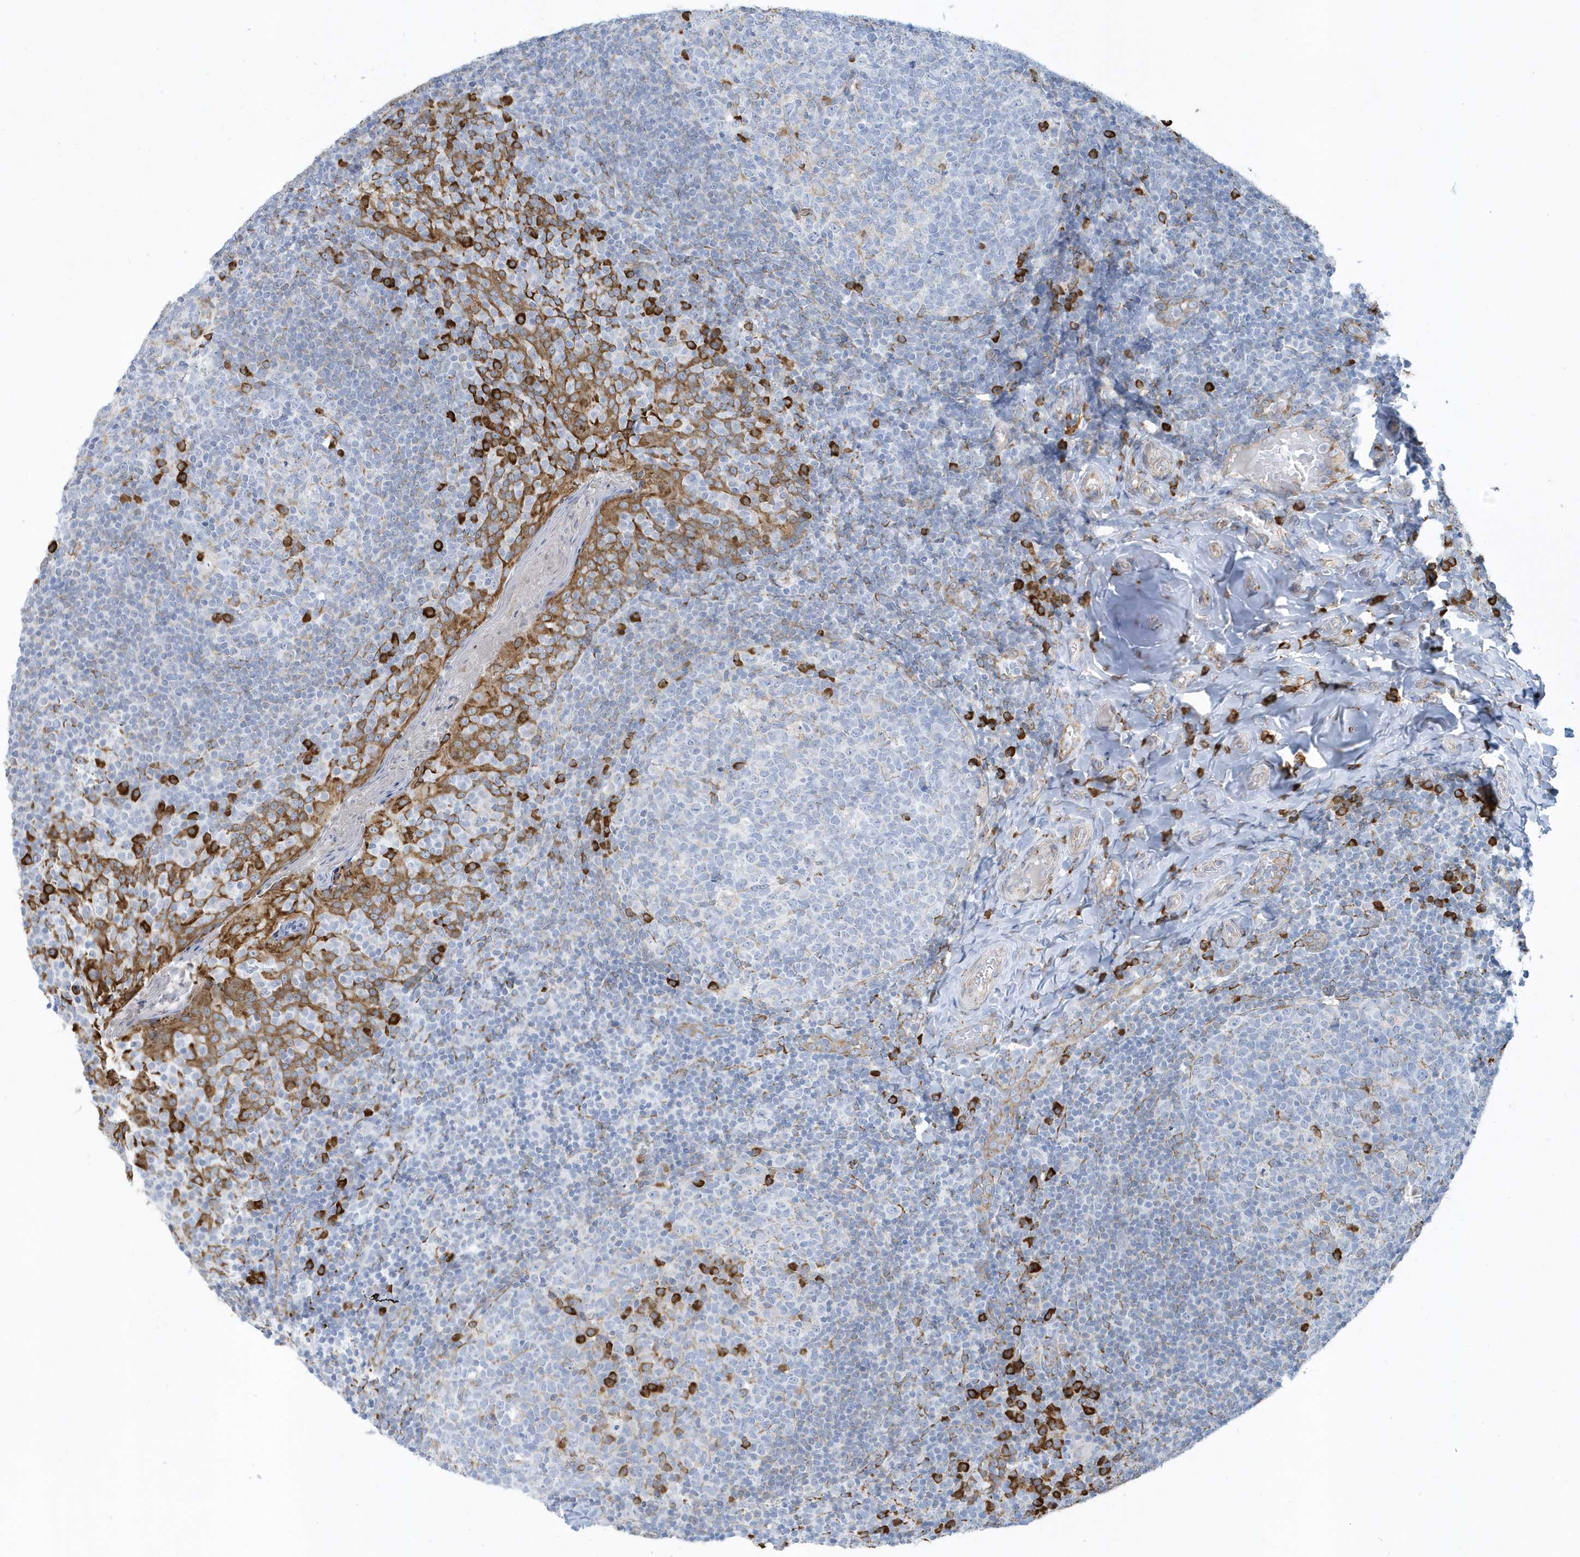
{"staining": {"intensity": "strong", "quantity": "<25%", "location": "cytoplasmic/membranous"}, "tissue": "tonsil", "cell_type": "Germinal center cells", "image_type": "normal", "snomed": [{"axis": "morphology", "description": "Normal tissue, NOS"}, {"axis": "topography", "description": "Tonsil"}], "caption": "Immunohistochemical staining of normal tonsil displays <25% levels of strong cytoplasmic/membranous protein positivity in approximately <25% of germinal center cells.", "gene": "DCAF1", "patient": {"sex": "female", "age": 19}}